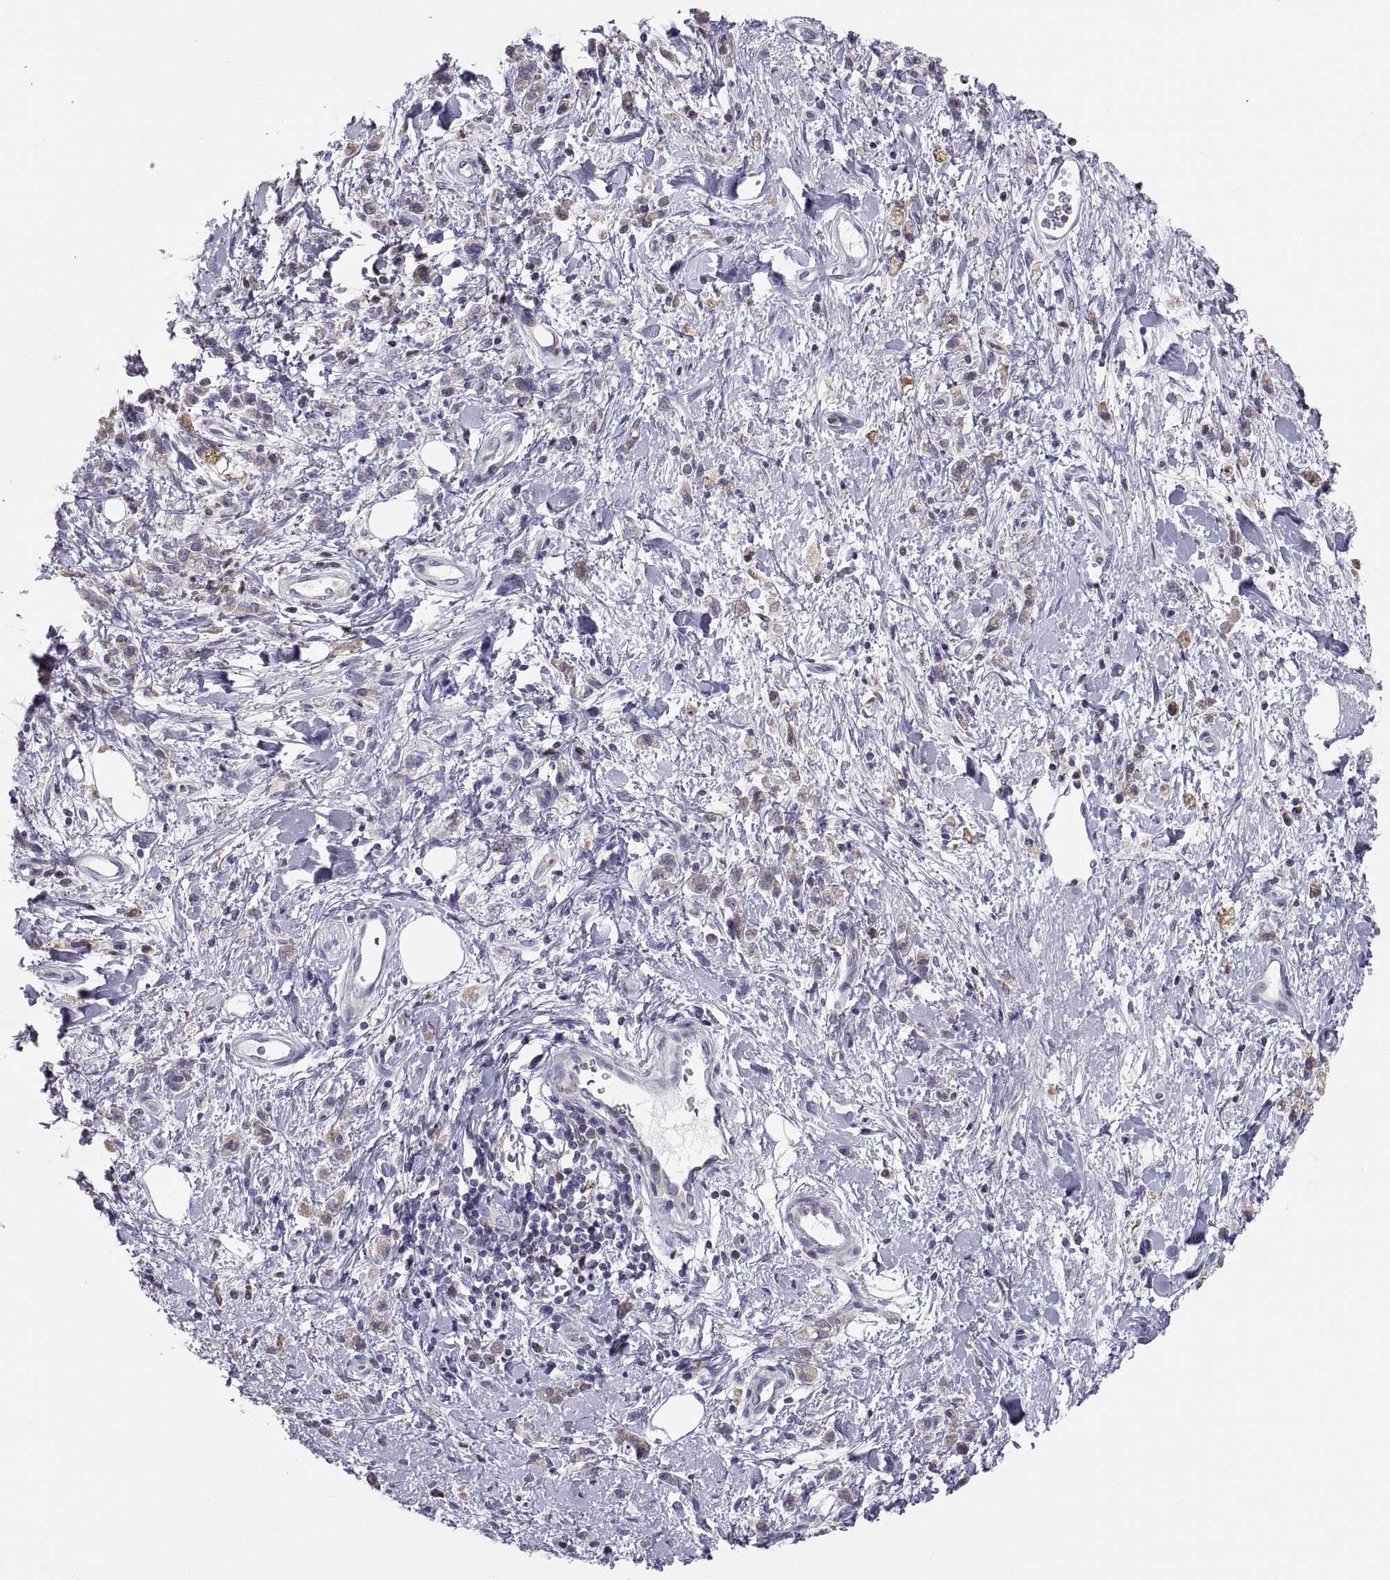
{"staining": {"intensity": "weak", "quantity": ">75%", "location": "cytoplasmic/membranous"}, "tissue": "stomach cancer", "cell_type": "Tumor cells", "image_type": "cancer", "snomed": [{"axis": "morphology", "description": "Adenocarcinoma, NOS"}, {"axis": "topography", "description": "Stomach"}], "caption": "Tumor cells reveal weak cytoplasmic/membranous staining in approximately >75% of cells in stomach cancer. (Stains: DAB in brown, nuclei in blue, Microscopy: brightfield microscopy at high magnification).", "gene": "ERO1A", "patient": {"sex": "male", "age": 77}}